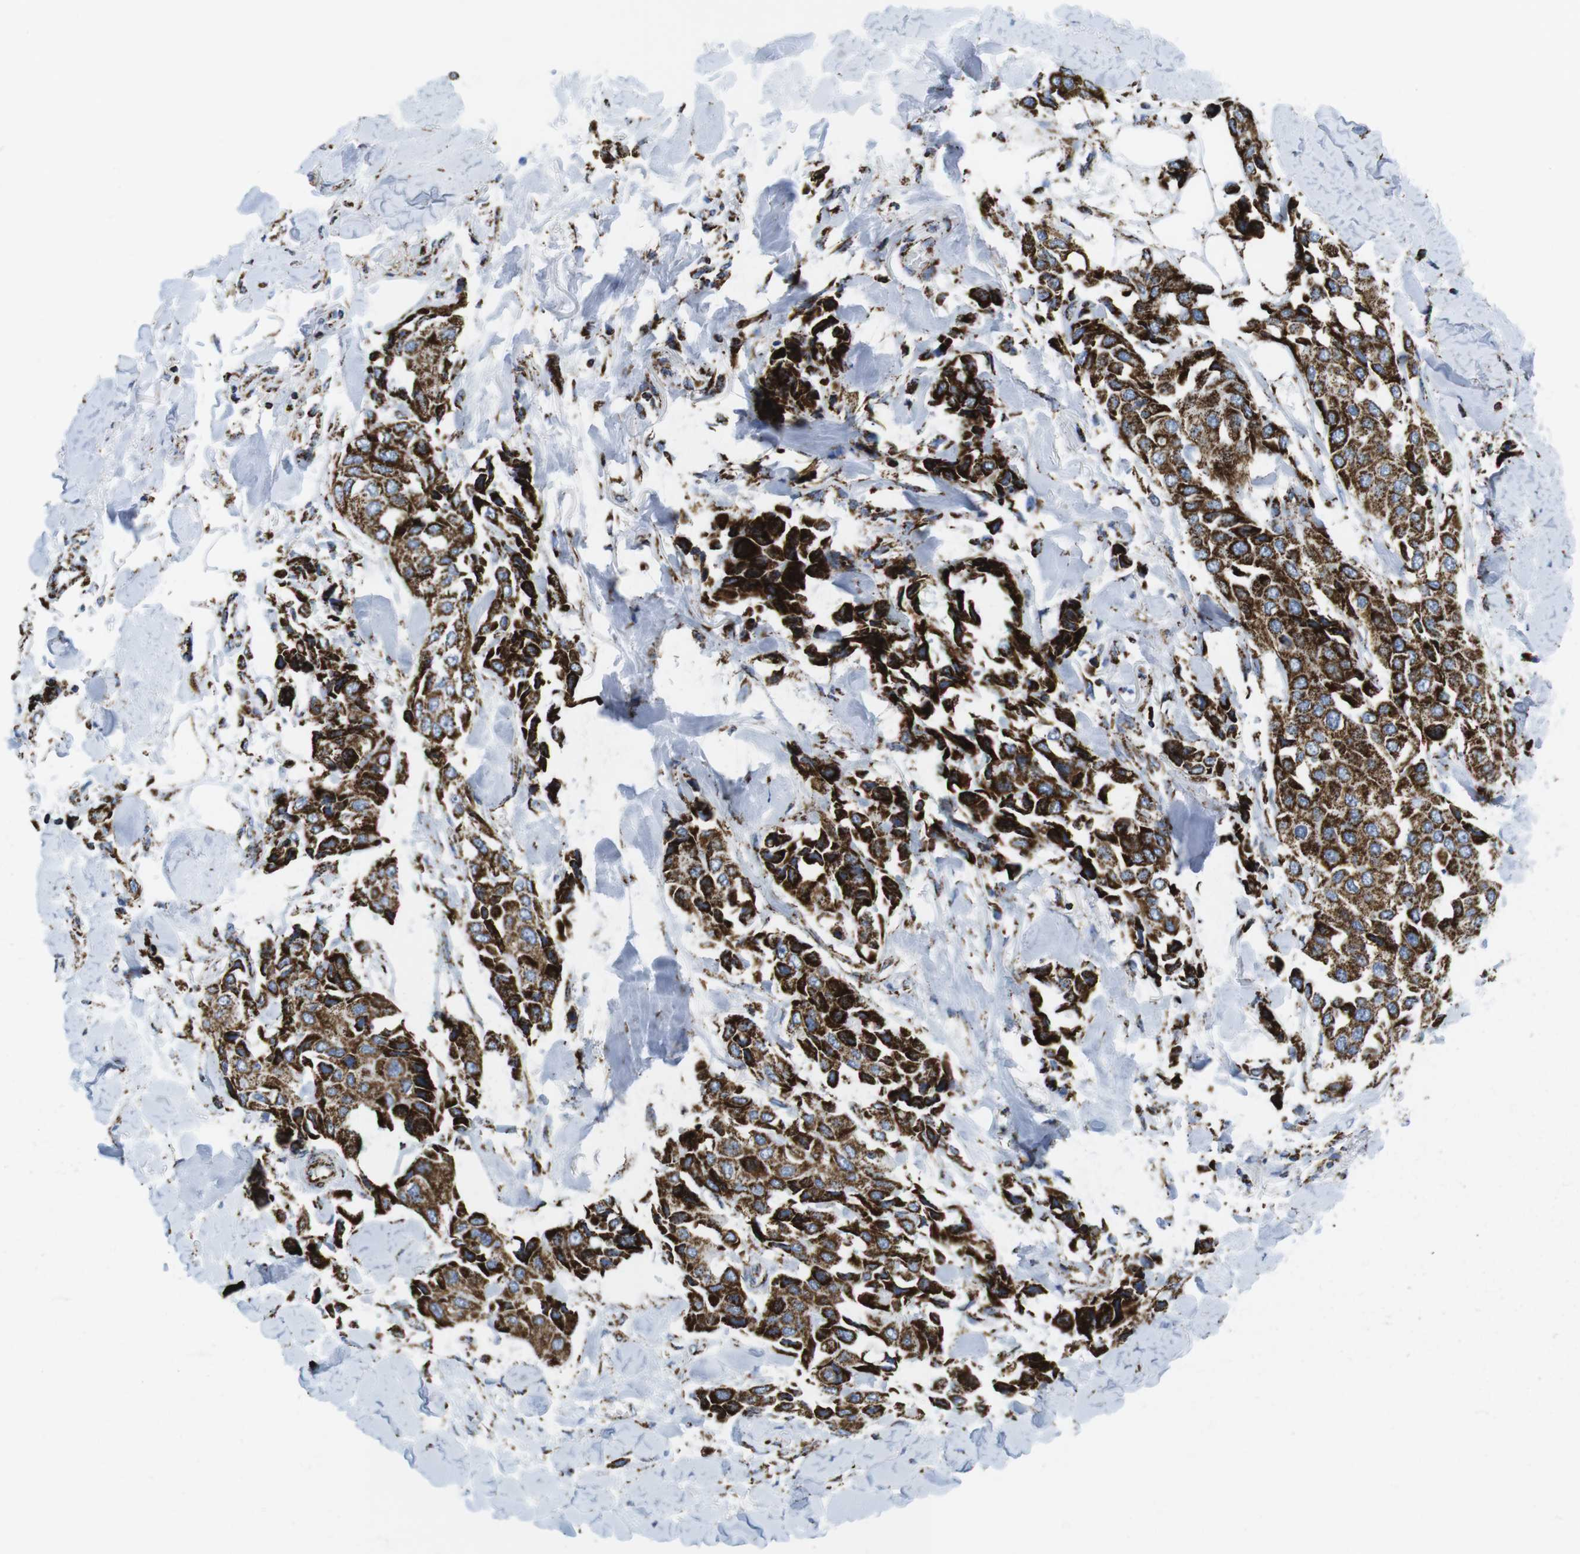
{"staining": {"intensity": "strong", "quantity": ">75%", "location": "cytoplasmic/membranous"}, "tissue": "breast cancer", "cell_type": "Tumor cells", "image_type": "cancer", "snomed": [{"axis": "morphology", "description": "Duct carcinoma"}, {"axis": "topography", "description": "Breast"}], "caption": "DAB immunohistochemical staining of breast infiltrating ductal carcinoma demonstrates strong cytoplasmic/membranous protein staining in approximately >75% of tumor cells.", "gene": "ATP5PO", "patient": {"sex": "female", "age": 80}}